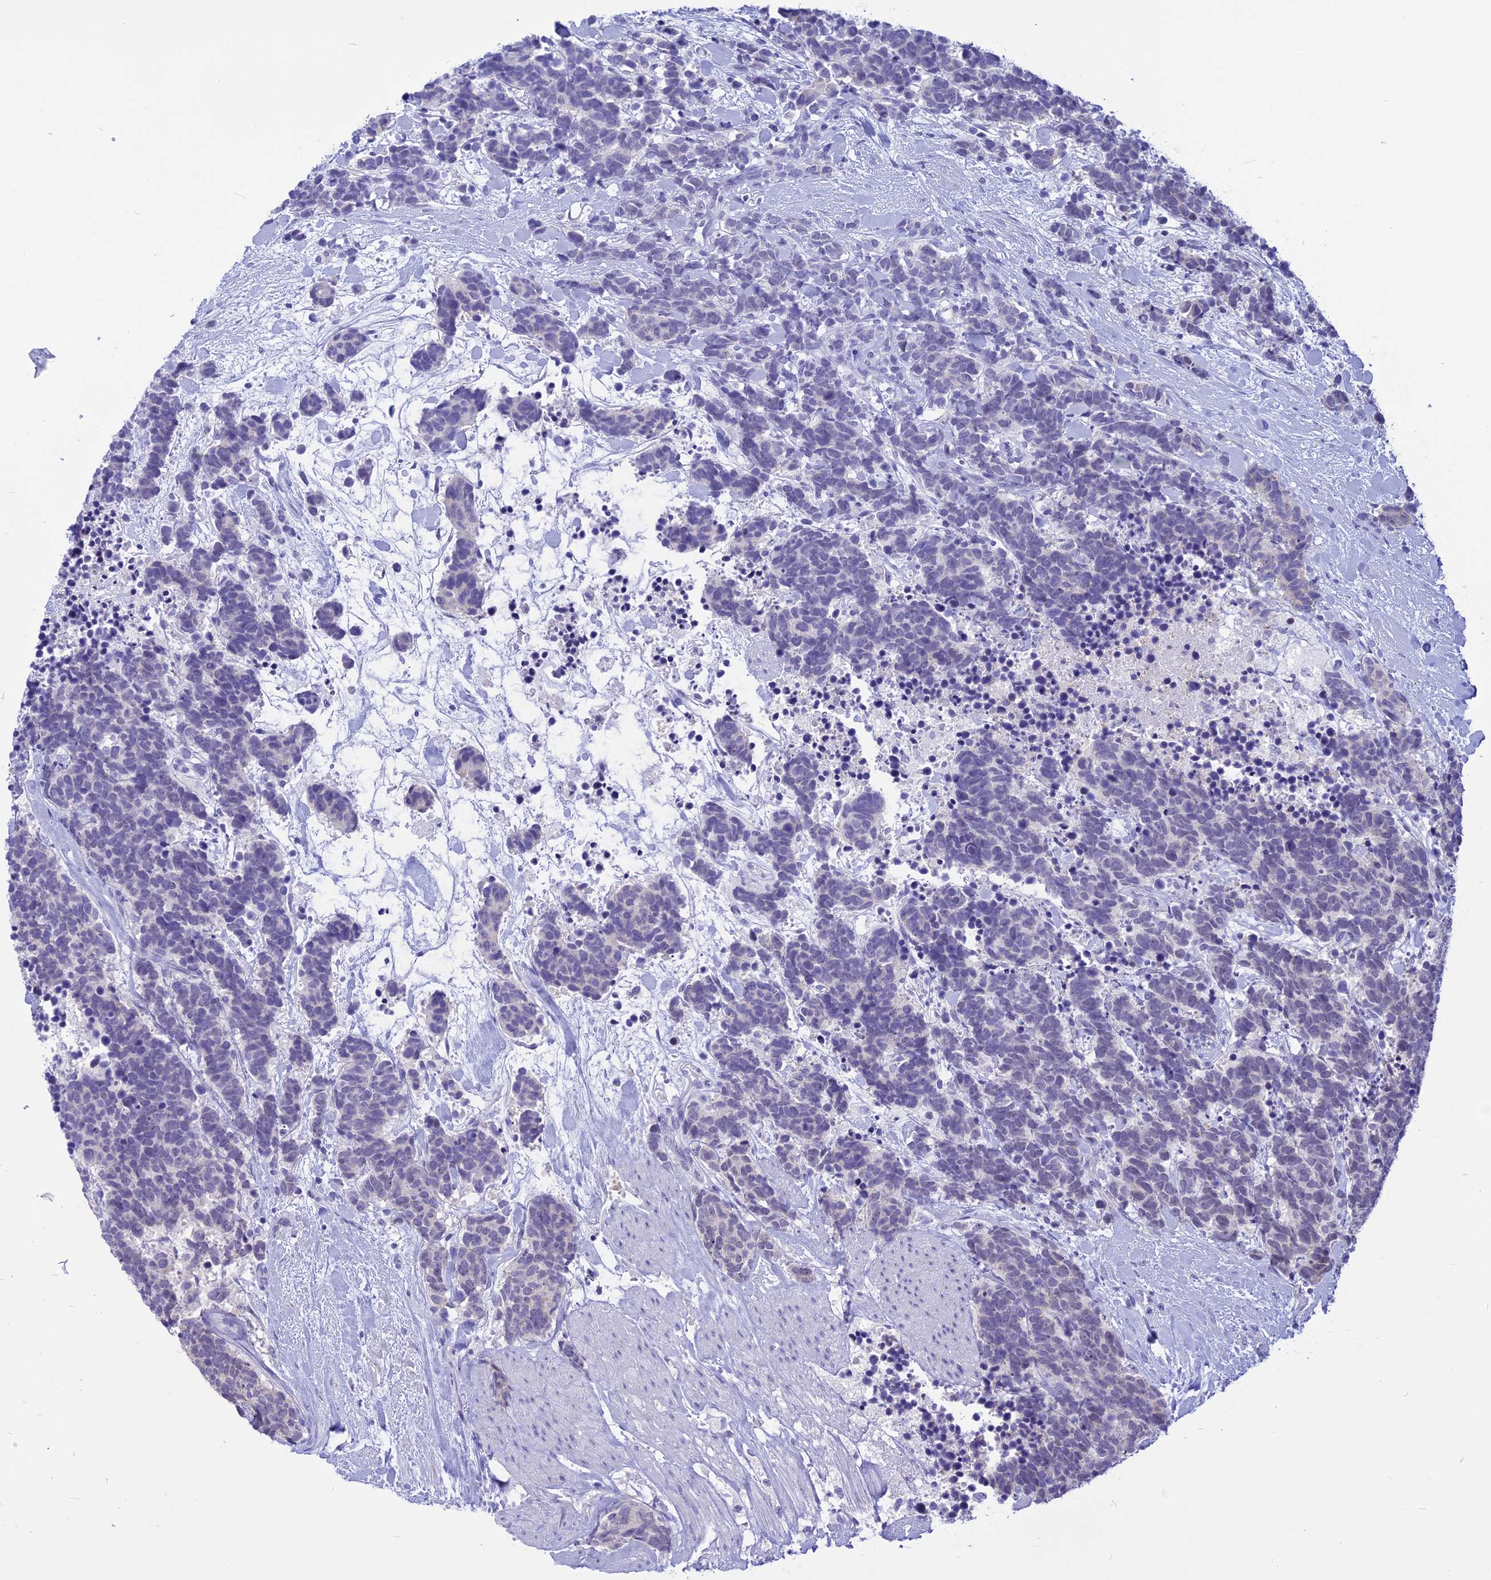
{"staining": {"intensity": "negative", "quantity": "none", "location": "none"}, "tissue": "carcinoid", "cell_type": "Tumor cells", "image_type": "cancer", "snomed": [{"axis": "morphology", "description": "Carcinoma, NOS"}, {"axis": "morphology", "description": "Carcinoid, malignant, NOS"}, {"axis": "topography", "description": "Prostate"}], "caption": "Tumor cells are negative for brown protein staining in carcinoid.", "gene": "CMSS1", "patient": {"sex": "male", "age": 57}}